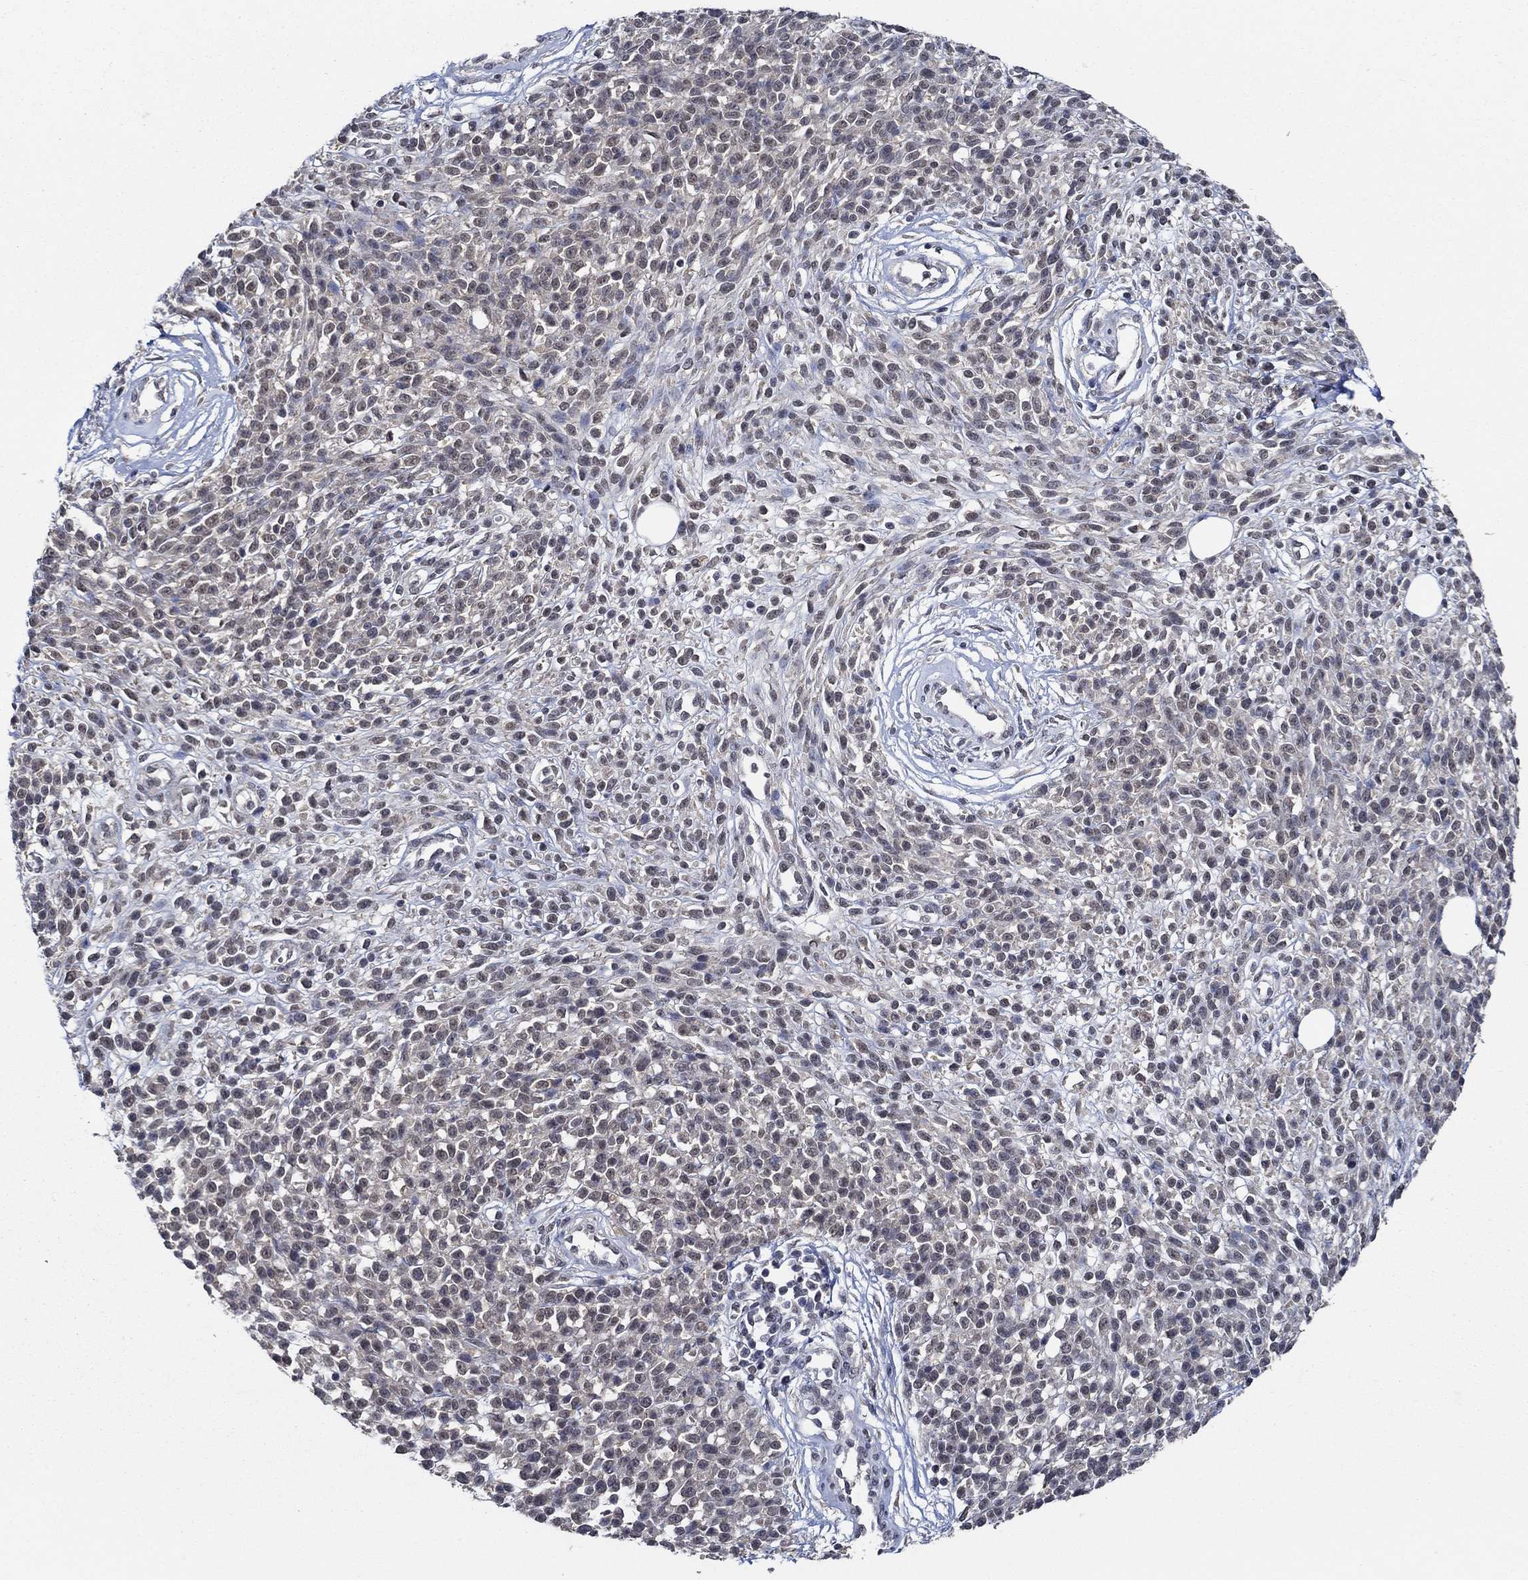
{"staining": {"intensity": "negative", "quantity": "none", "location": "none"}, "tissue": "melanoma", "cell_type": "Tumor cells", "image_type": "cancer", "snomed": [{"axis": "morphology", "description": "Malignant melanoma, NOS"}, {"axis": "topography", "description": "Skin"}, {"axis": "topography", "description": "Skin of trunk"}], "caption": "Tumor cells show no significant staining in malignant melanoma.", "gene": "DACT1", "patient": {"sex": "male", "age": 74}}